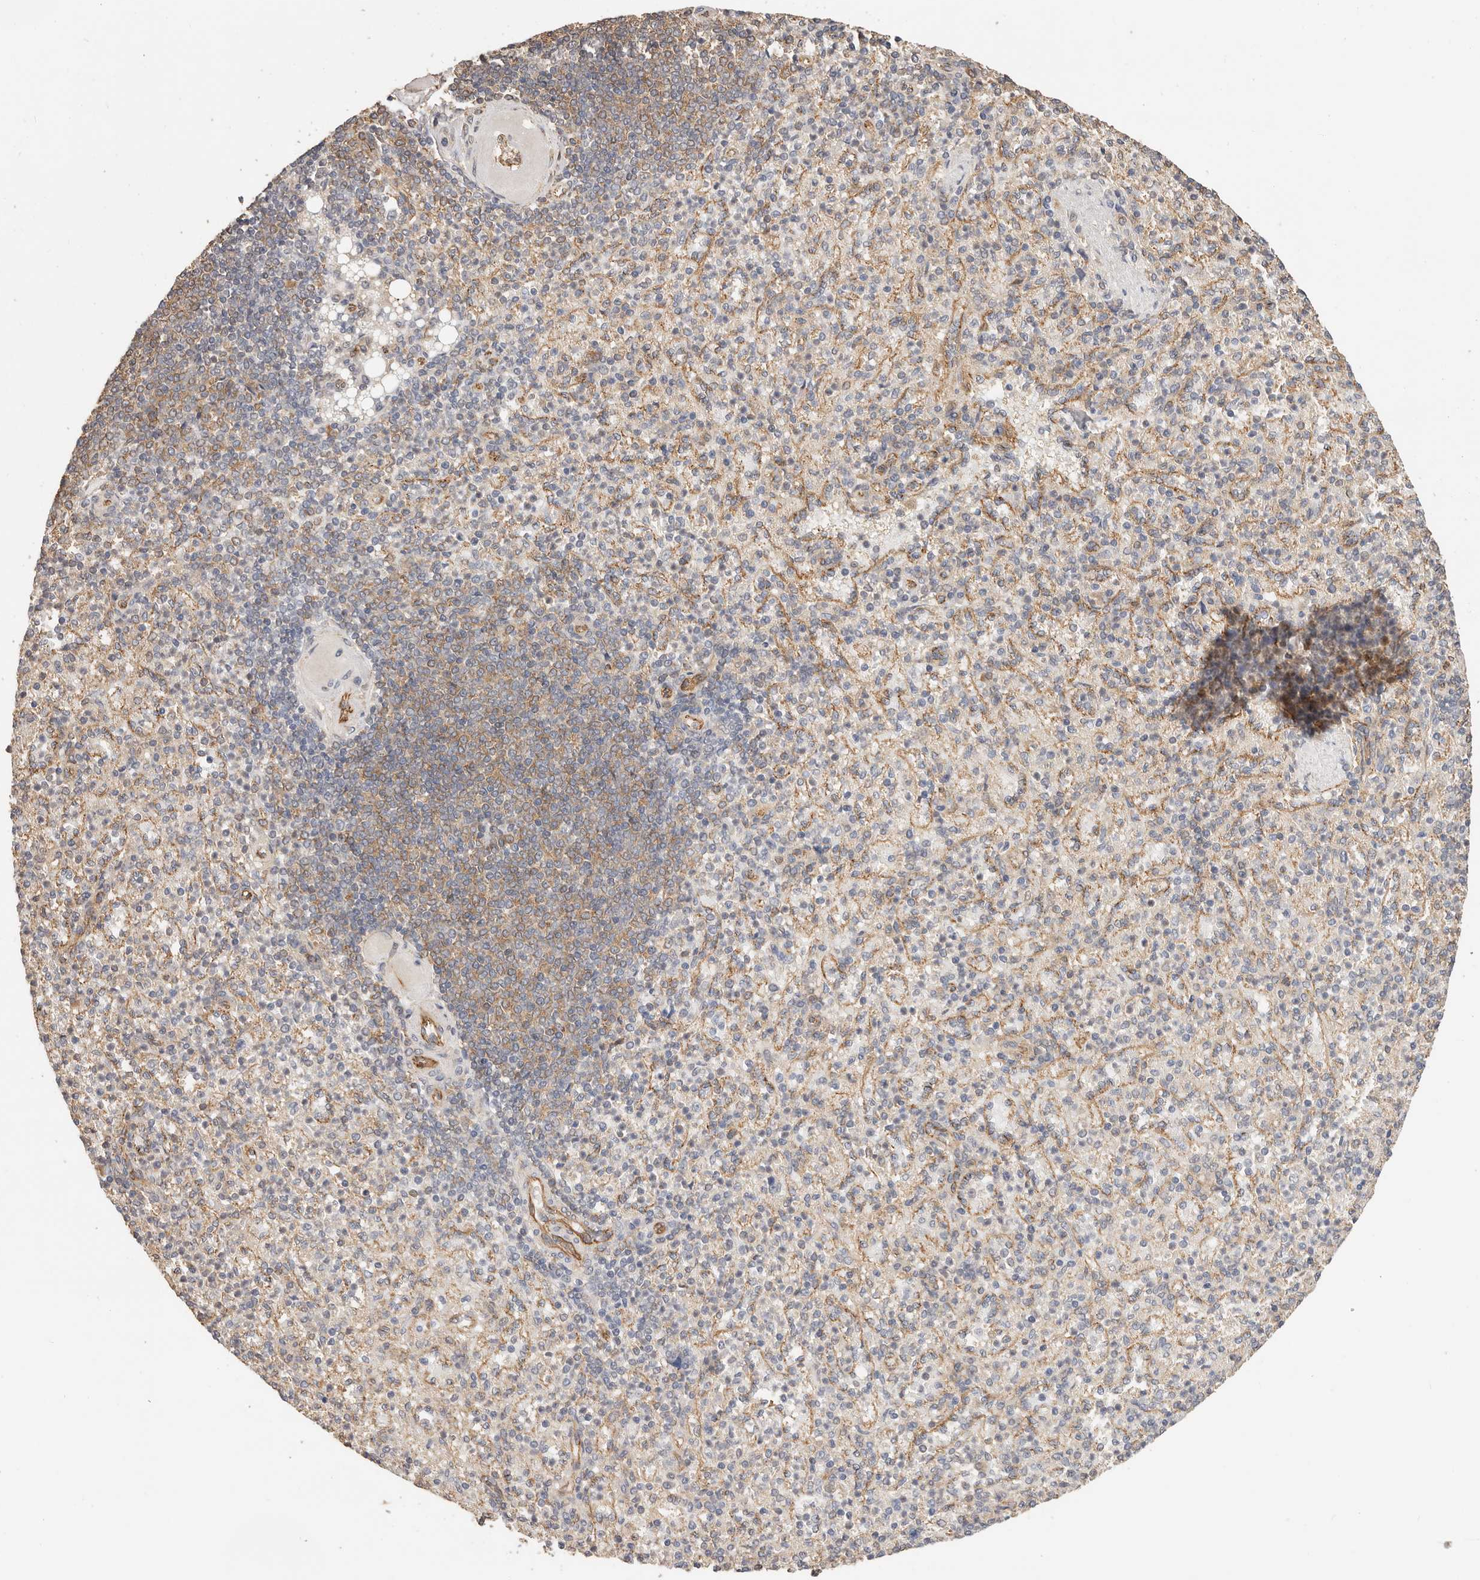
{"staining": {"intensity": "weak", "quantity": "<25%", "location": "cytoplasmic/membranous"}, "tissue": "spleen", "cell_type": "Cells in red pulp", "image_type": "normal", "snomed": [{"axis": "morphology", "description": "Normal tissue, NOS"}, {"axis": "topography", "description": "Spleen"}], "caption": "Cells in red pulp show no significant positivity in unremarkable spleen. The staining was performed using DAB to visualize the protein expression in brown, while the nuclei were stained in blue with hematoxylin (Magnification: 20x).", "gene": "AFDN", "patient": {"sex": "female", "age": 74}}